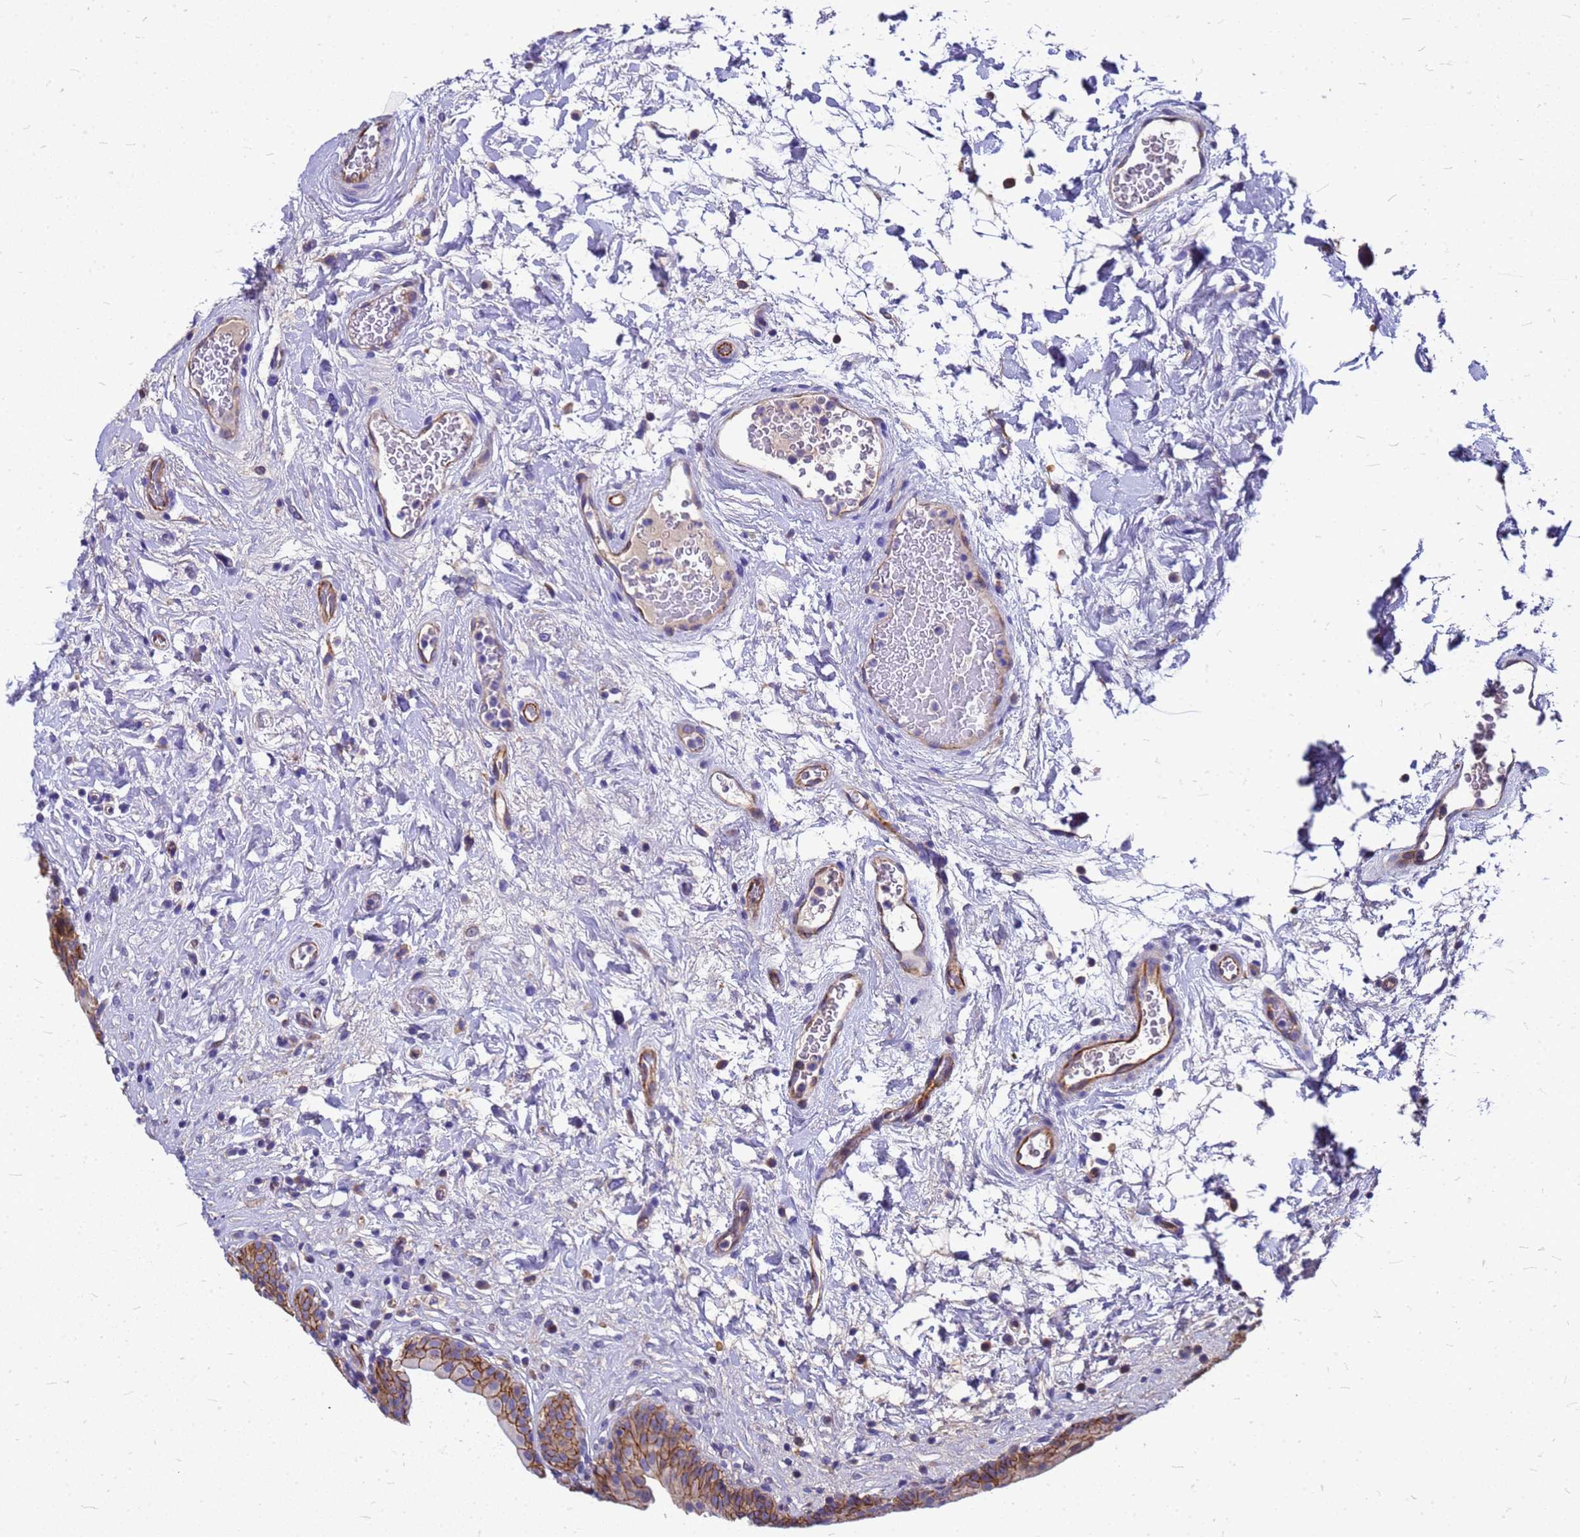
{"staining": {"intensity": "moderate", "quantity": ">75%", "location": "cytoplasmic/membranous"}, "tissue": "urinary bladder", "cell_type": "Urothelial cells", "image_type": "normal", "snomed": [{"axis": "morphology", "description": "Normal tissue, NOS"}, {"axis": "topography", "description": "Urinary bladder"}], "caption": "Moderate cytoplasmic/membranous positivity is appreciated in approximately >75% of urothelial cells in benign urinary bladder. The protein is stained brown, and the nuclei are stained in blue (DAB (3,3'-diaminobenzidine) IHC with brightfield microscopy, high magnification).", "gene": "FBXW5", "patient": {"sex": "male", "age": 83}}